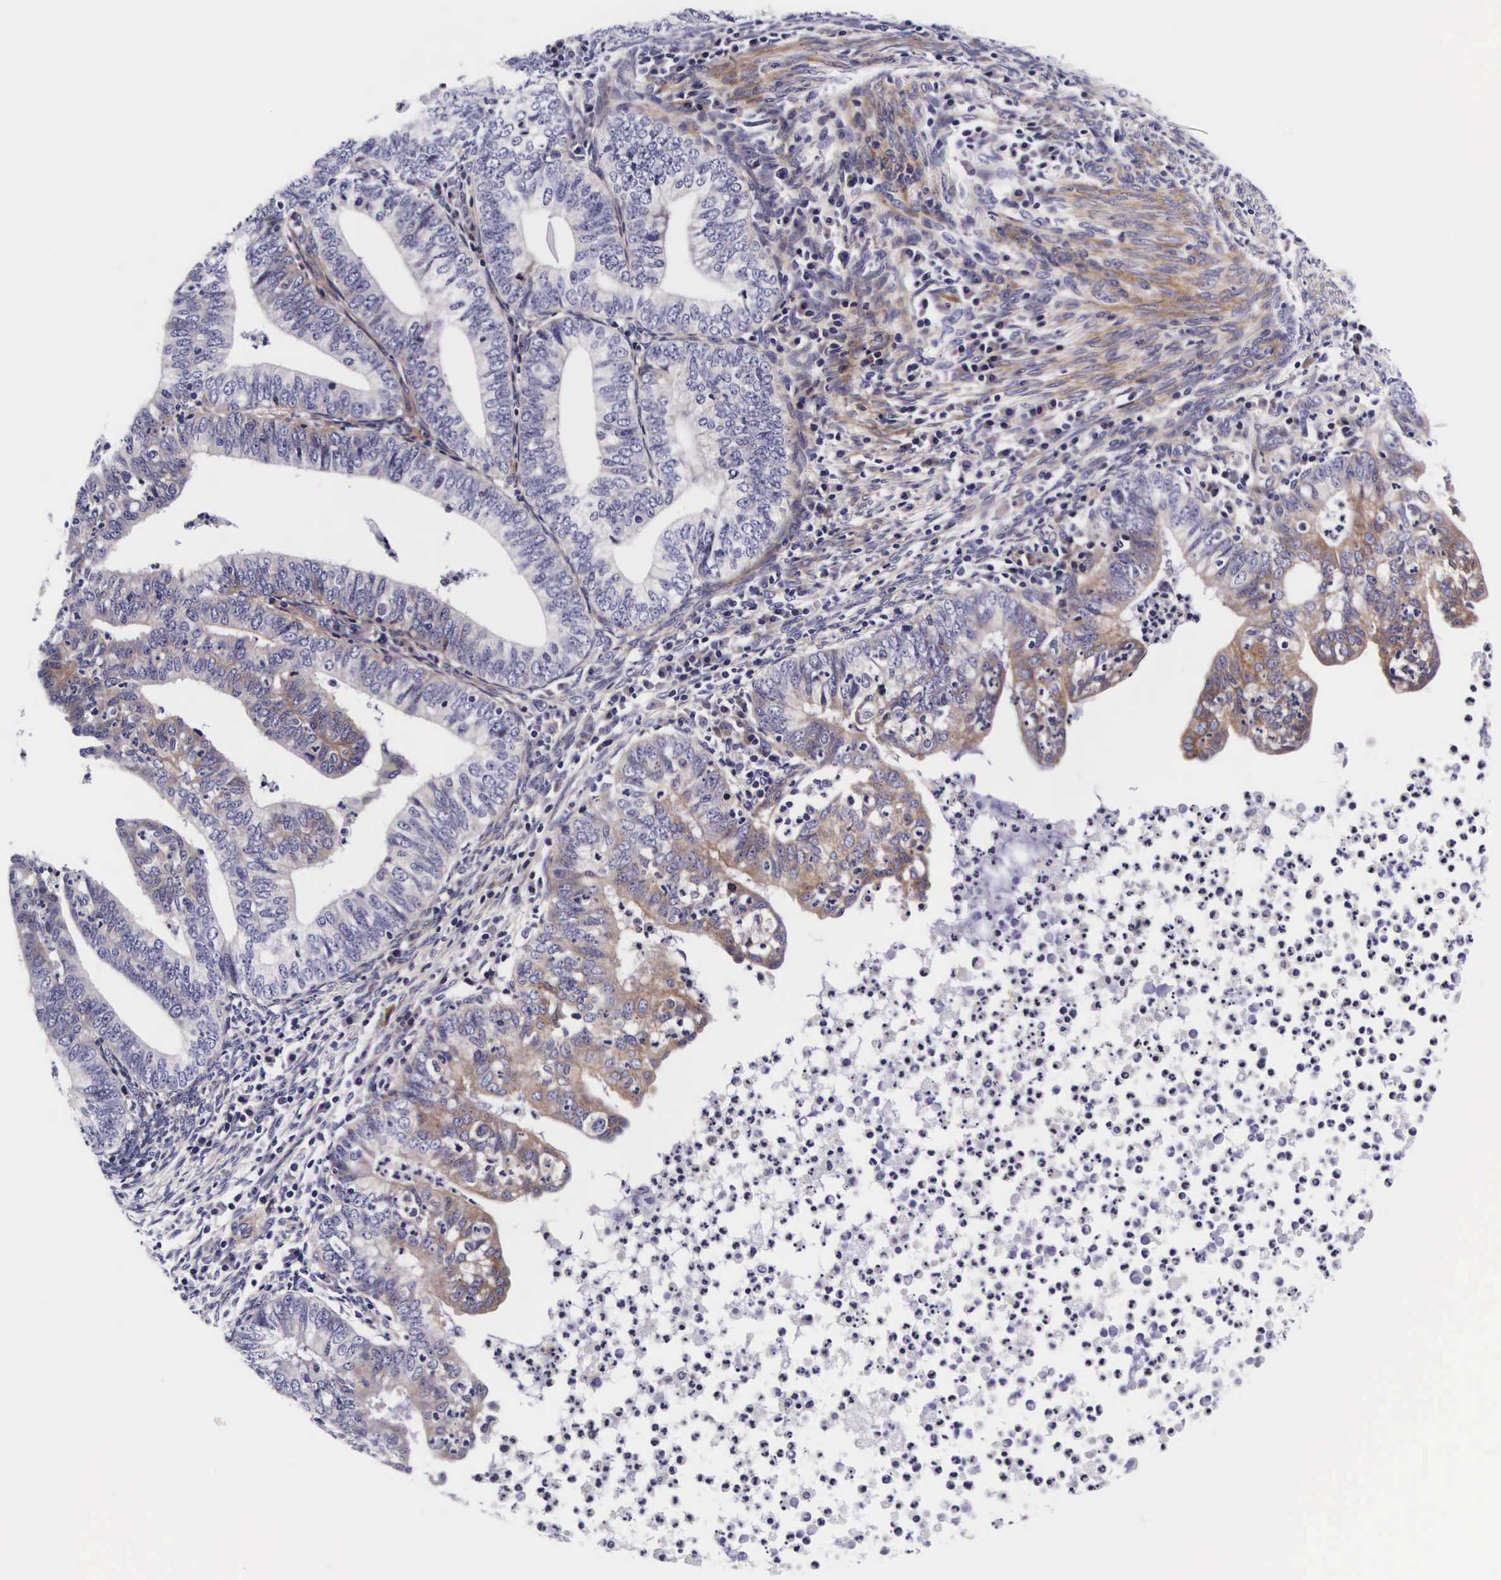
{"staining": {"intensity": "weak", "quantity": "<25%", "location": "cytoplasmic/membranous"}, "tissue": "endometrial cancer", "cell_type": "Tumor cells", "image_type": "cancer", "snomed": [{"axis": "morphology", "description": "Adenocarcinoma, NOS"}, {"axis": "topography", "description": "Endometrium"}], "caption": "The image demonstrates no staining of tumor cells in endometrial cancer.", "gene": "UPRT", "patient": {"sex": "female", "age": 66}}